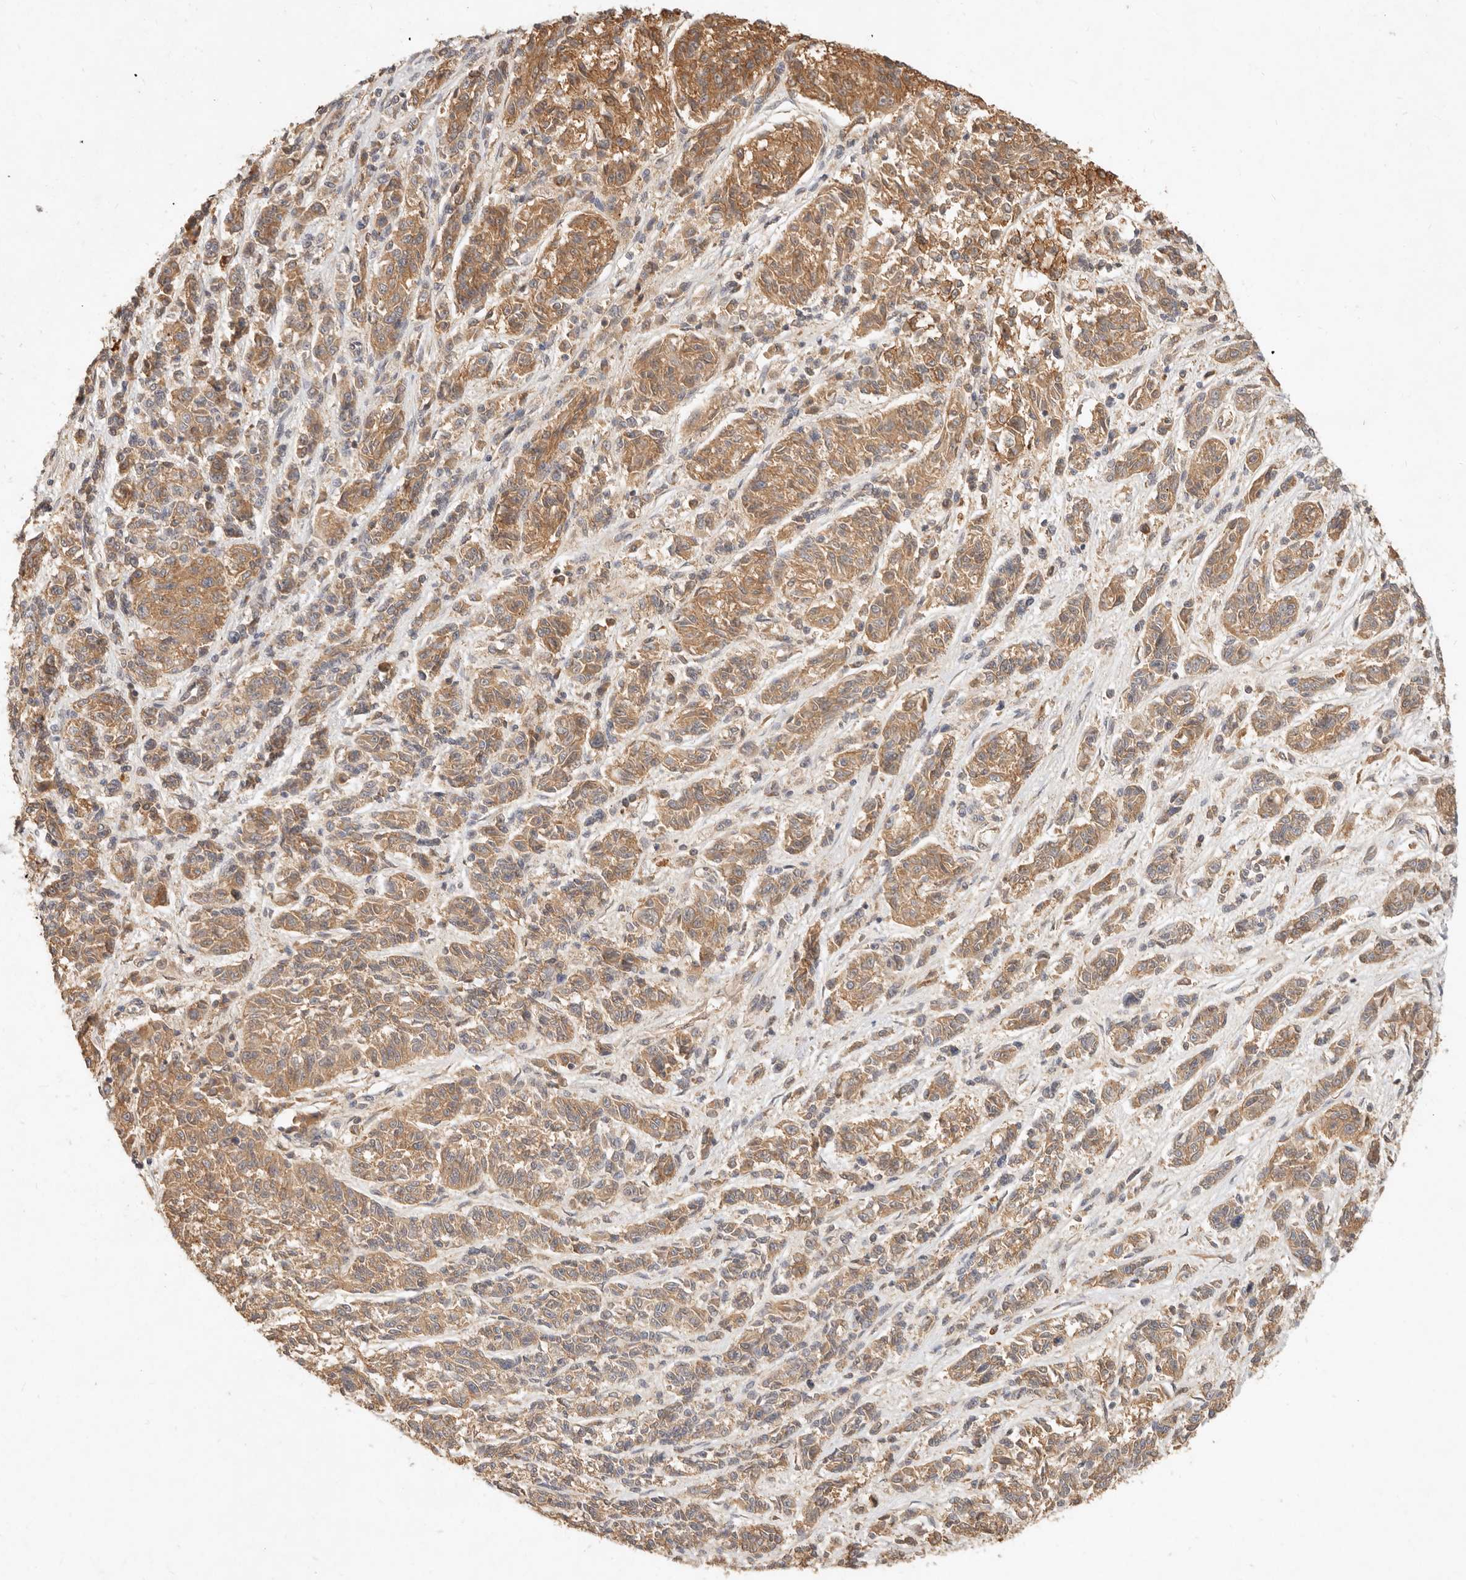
{"staining": {"intensity": "moderate", "quantity": ">75%", "location": "cytoplasmic/membranous"}, "tissue": "melanoma", "cell_type": "Tumor cells", "image_type": "cancer", "snomed": [{"axis": "morphology", "description": "Malignant melanoma, NOS"}, {"axis": "topography", "description": "Skin"}], "caption": "Brown immunohistochemical staining in melanoma shows moderate cytoplasmic/membranous staining in about >75% of tumor cells.", "gene": "FREM2", "patient": {"sex": "male", "age": 53}}